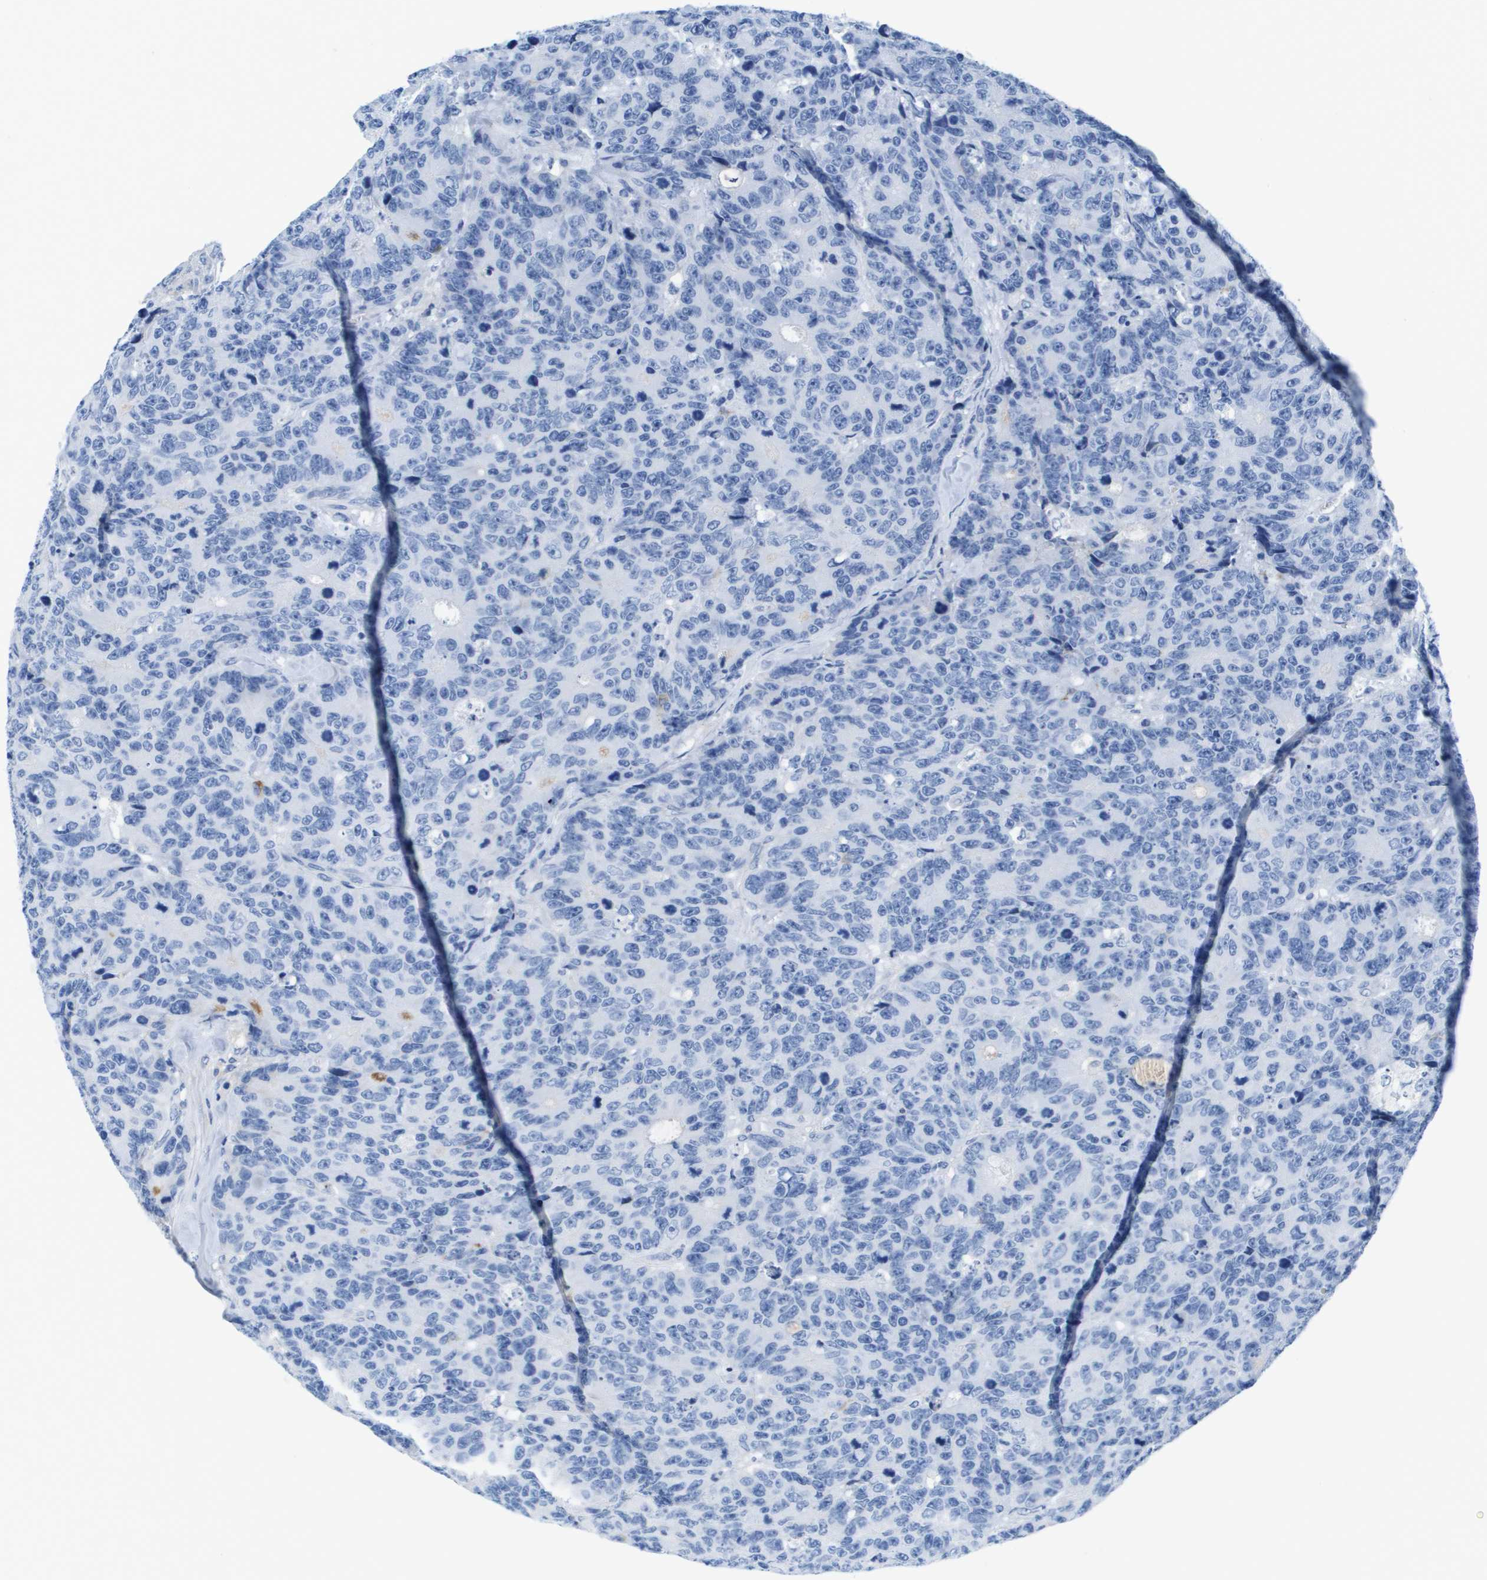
{"staining": {"intensity": "negative", "quantity": "none", "location": "none"}, "tissue": "colorectal cancer", "cell_type": "Tumor cells", "image_type": "cancer", "snomed": [{"axis": "morphology", "description": "Adenocarcinoma, NOS"}, {"axis": "topography", "description": "Colon"}], "caption": "Protein analysis of adenocarcinoma (colorectal) reveals no significant positivity in tumor cells.", "gene": "APOA1", "patient": {"sex": "female", "age": 86}}